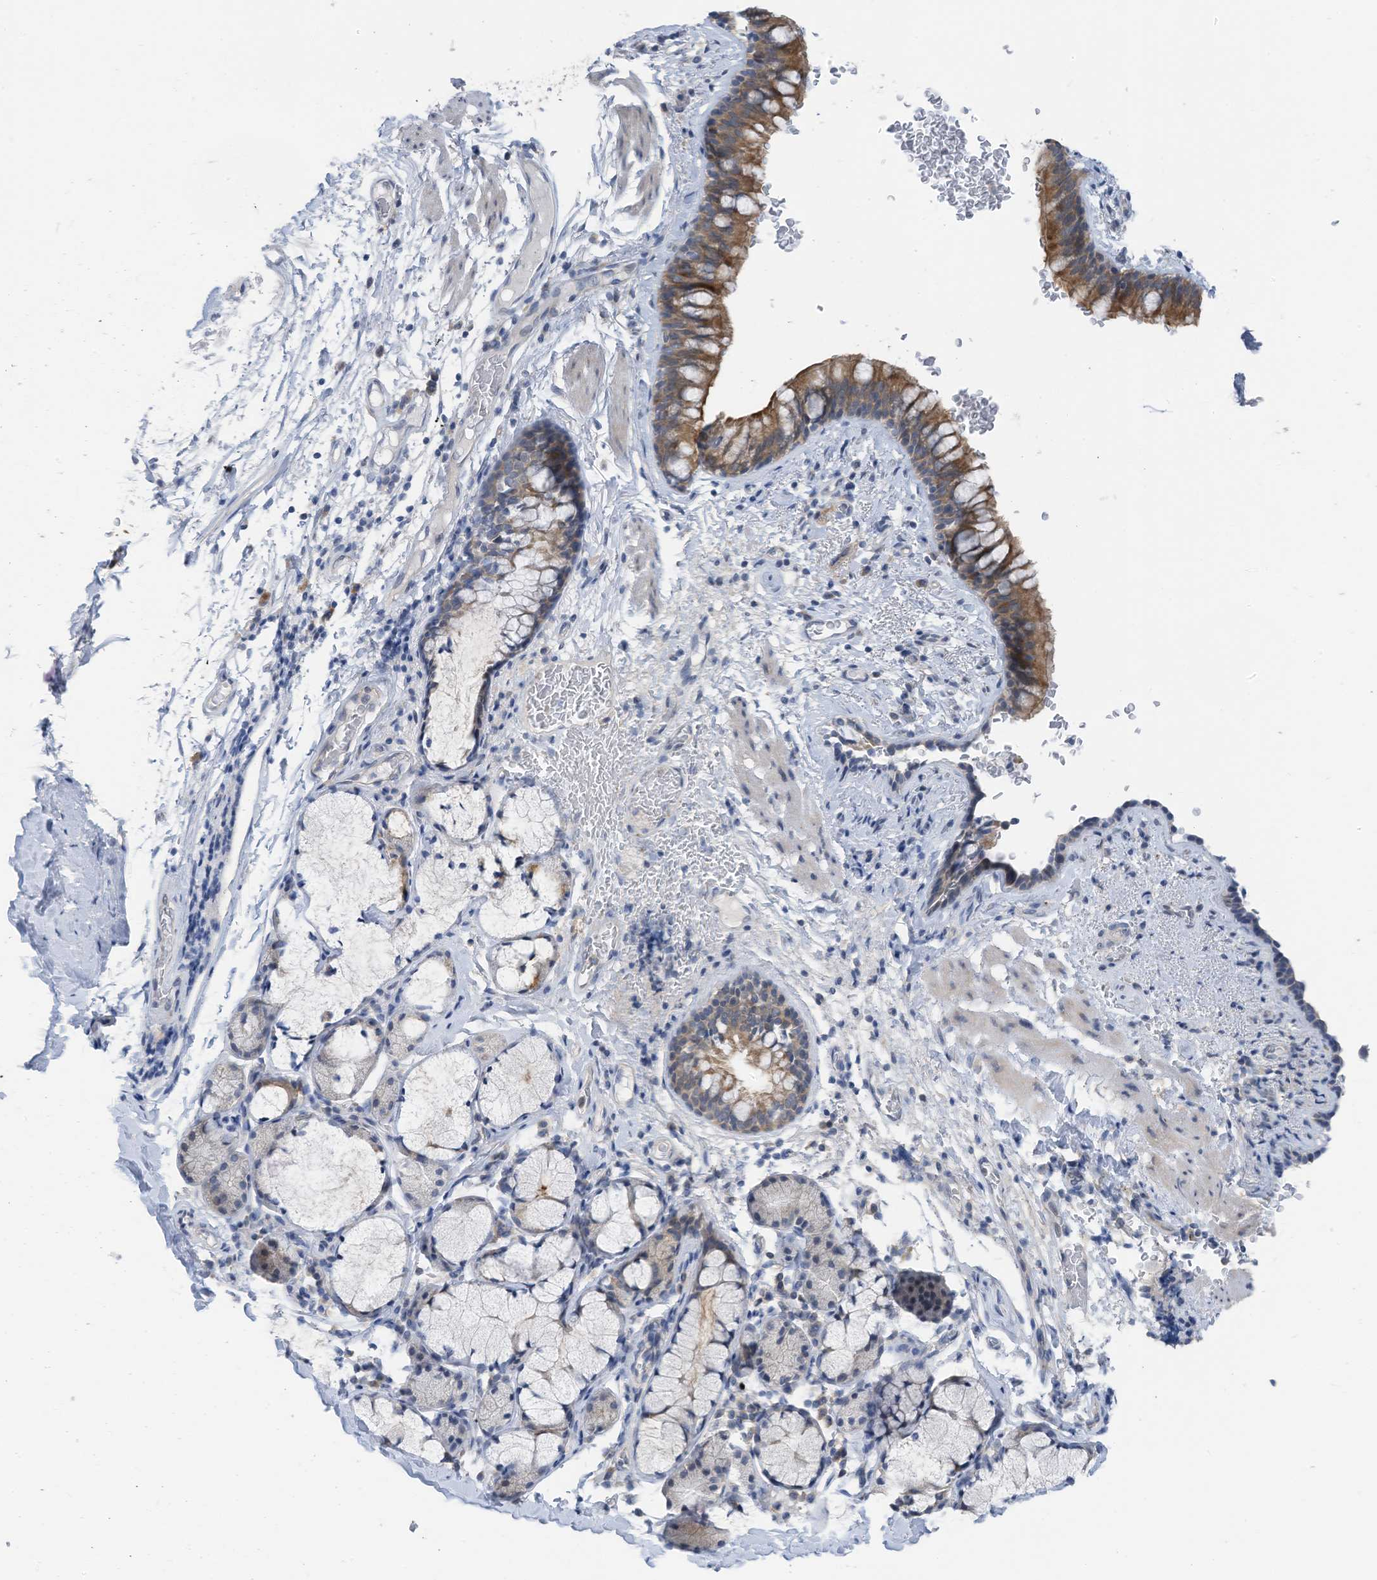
{"staining": {"intensity": "moderate", "quantity": ">75%", "location": "cytoplasmic/membranous"}, "tissue": "bronchus", "cell_type": "Respiratory epithelial cells", "image_type": "normal", "snomed": [{"axis": "morphology", "description": "Normal tissue, NOS"}, {"axis": "topography", "description": "Cartilage tissue"}, {"axis": "topography", "description": "Bronchus"}], "caption": "IHC of benign human bronchus demonstrates medium levels of moderate cytoplasmic/membranous staining in approximately >75% of respiratory epithelial cells.", "gene": "LDAH", "patient": {"sex": "female", "age": 36}}